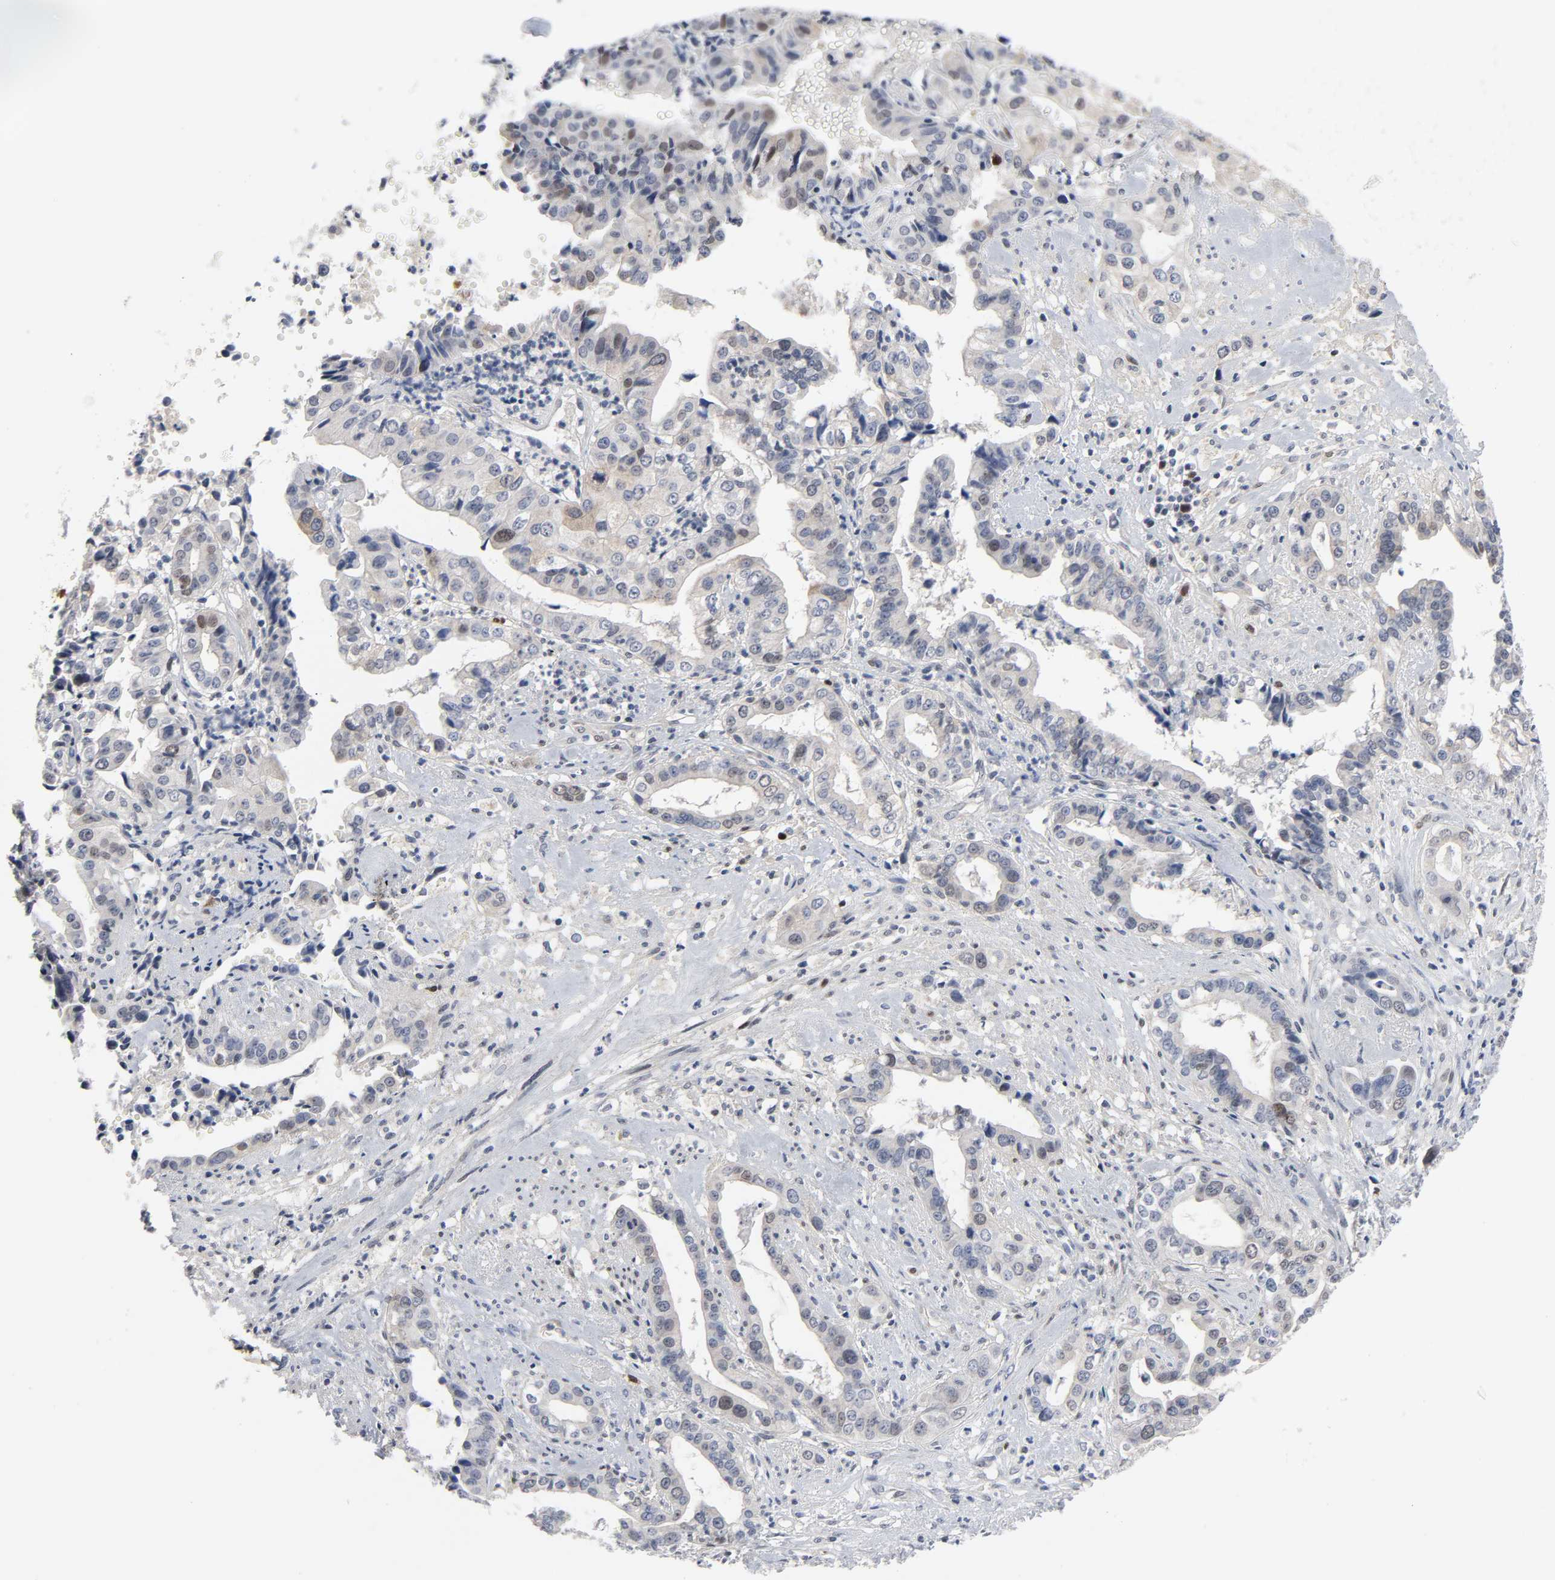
{"staining": {"intensity": "weak", "quantity": "<25%", "location": "nuclear"}, "tissue": "liver cancer", "cell_type": "Tumor cells", "image_type": "cancer", "snomed": [{"axis": "morphology", "description": "Cholangiocarcinoma"}, {"axis": "topography", "description": "Liver"}], "caption": "DAB immunohistochemical staining of human liver cancer (cholangiocarcinoma) exhibits no significant expression in tumor cells. Brightfield microscopy of immunohistochemistry stained with DAB (3,3'-diaminobenzidine) (brown) and hematoxylin (blue), captured at high magnification.", "gene": "WEE1", "patient": {"sex": "female", "age": 61}}